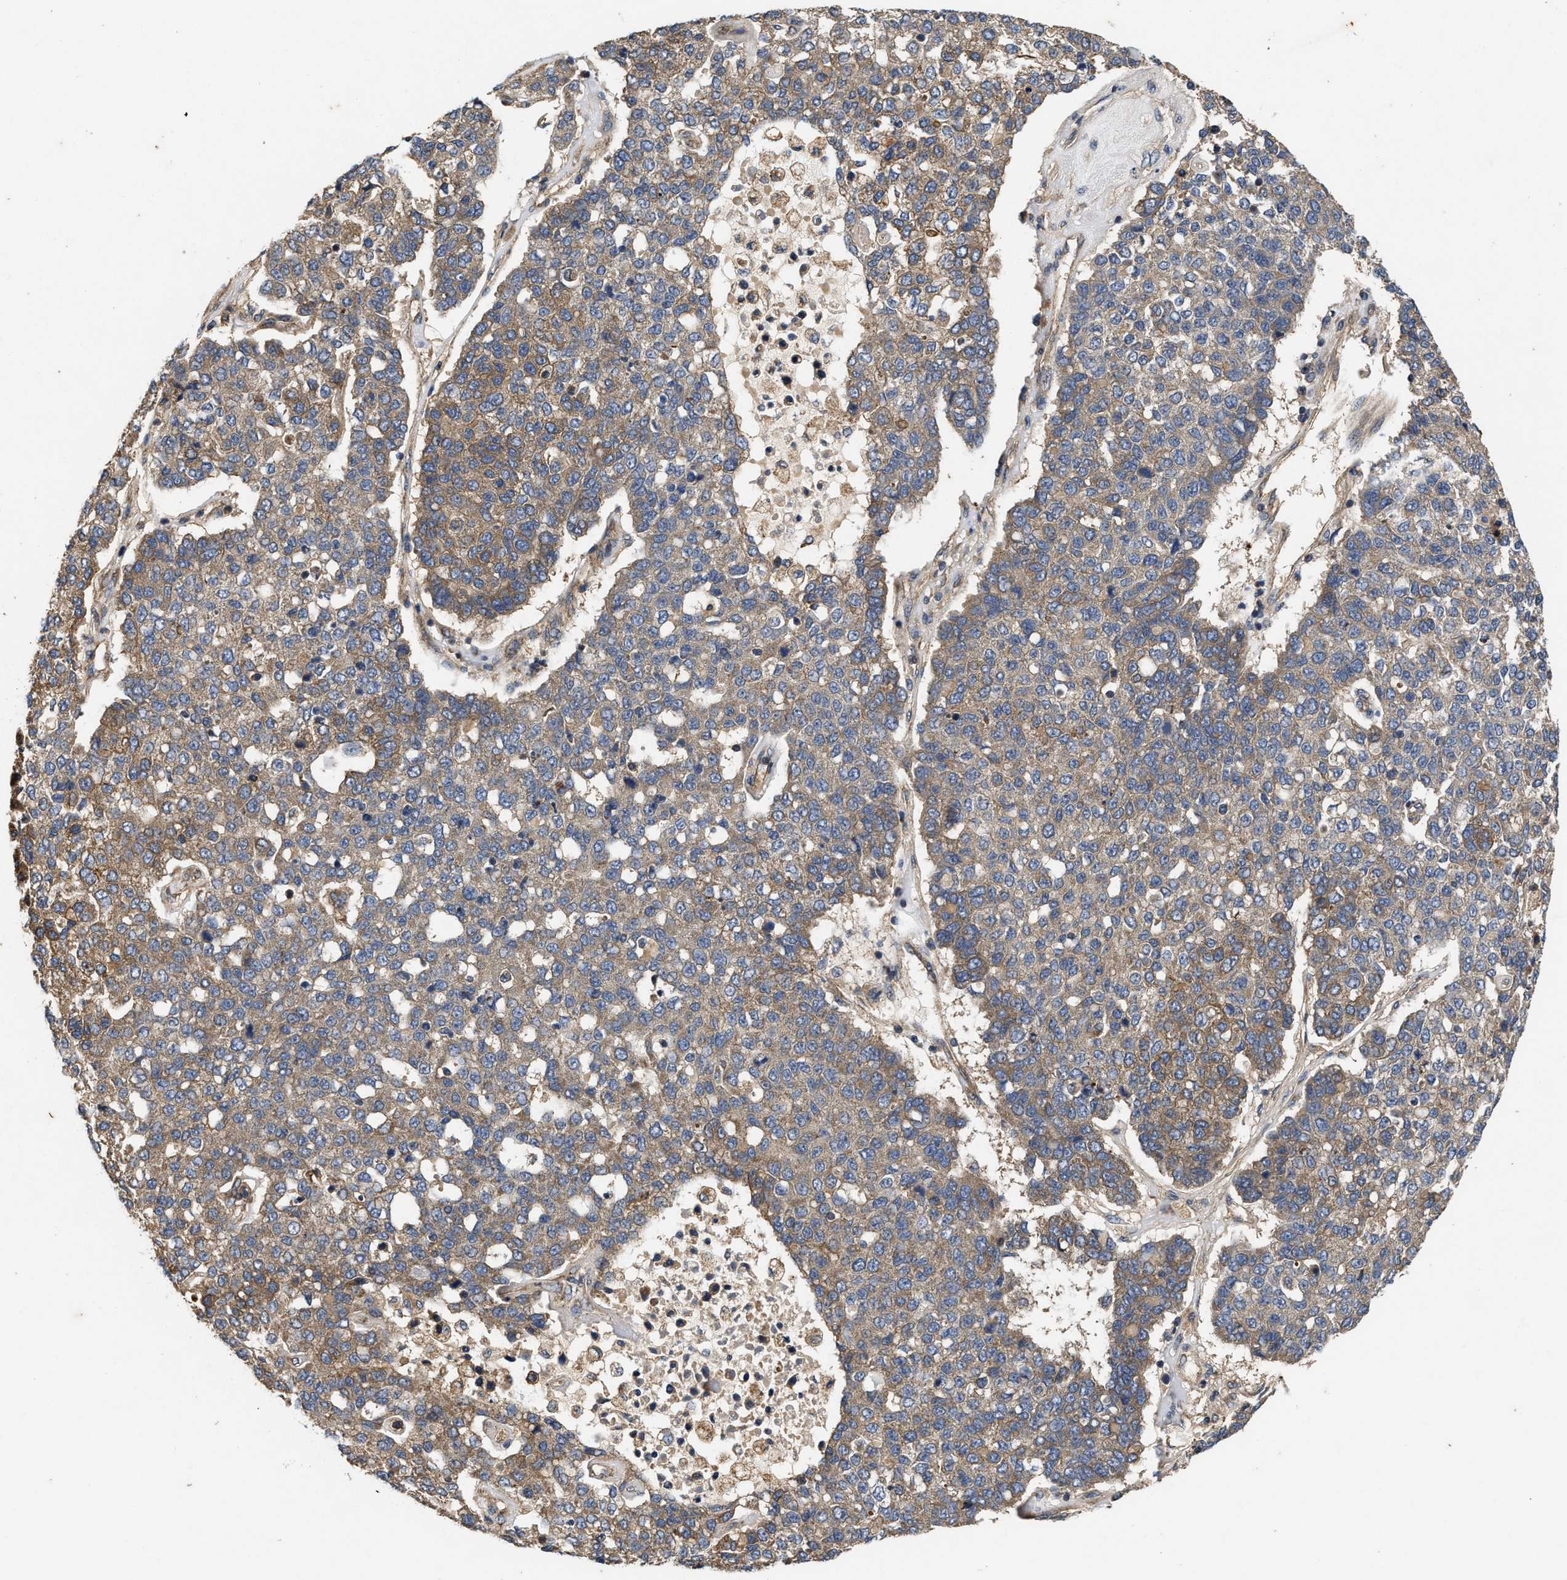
{"staining": {"intensity": "moderate", "quantity": ">75%", "location": "cytoplasmic/membranous"}, "tissue": "pancreatic cancer", "cell_type": "Tumor cells", "image_type": "cancer", "snomed": [{"axis": "morphology", "description": "Adenocarcinoma, NOS"}, {"axis": "topography", "description": "Pancreas"}], "caption": "Human adenocarcinoma (pancreatic) stained with a brown dye reveals moderate cytoplasmic/membranous positive expression in about >75% of tumor cells.", "gene": "EFNA4", "patient": {"sex": "female", "age": 61}}